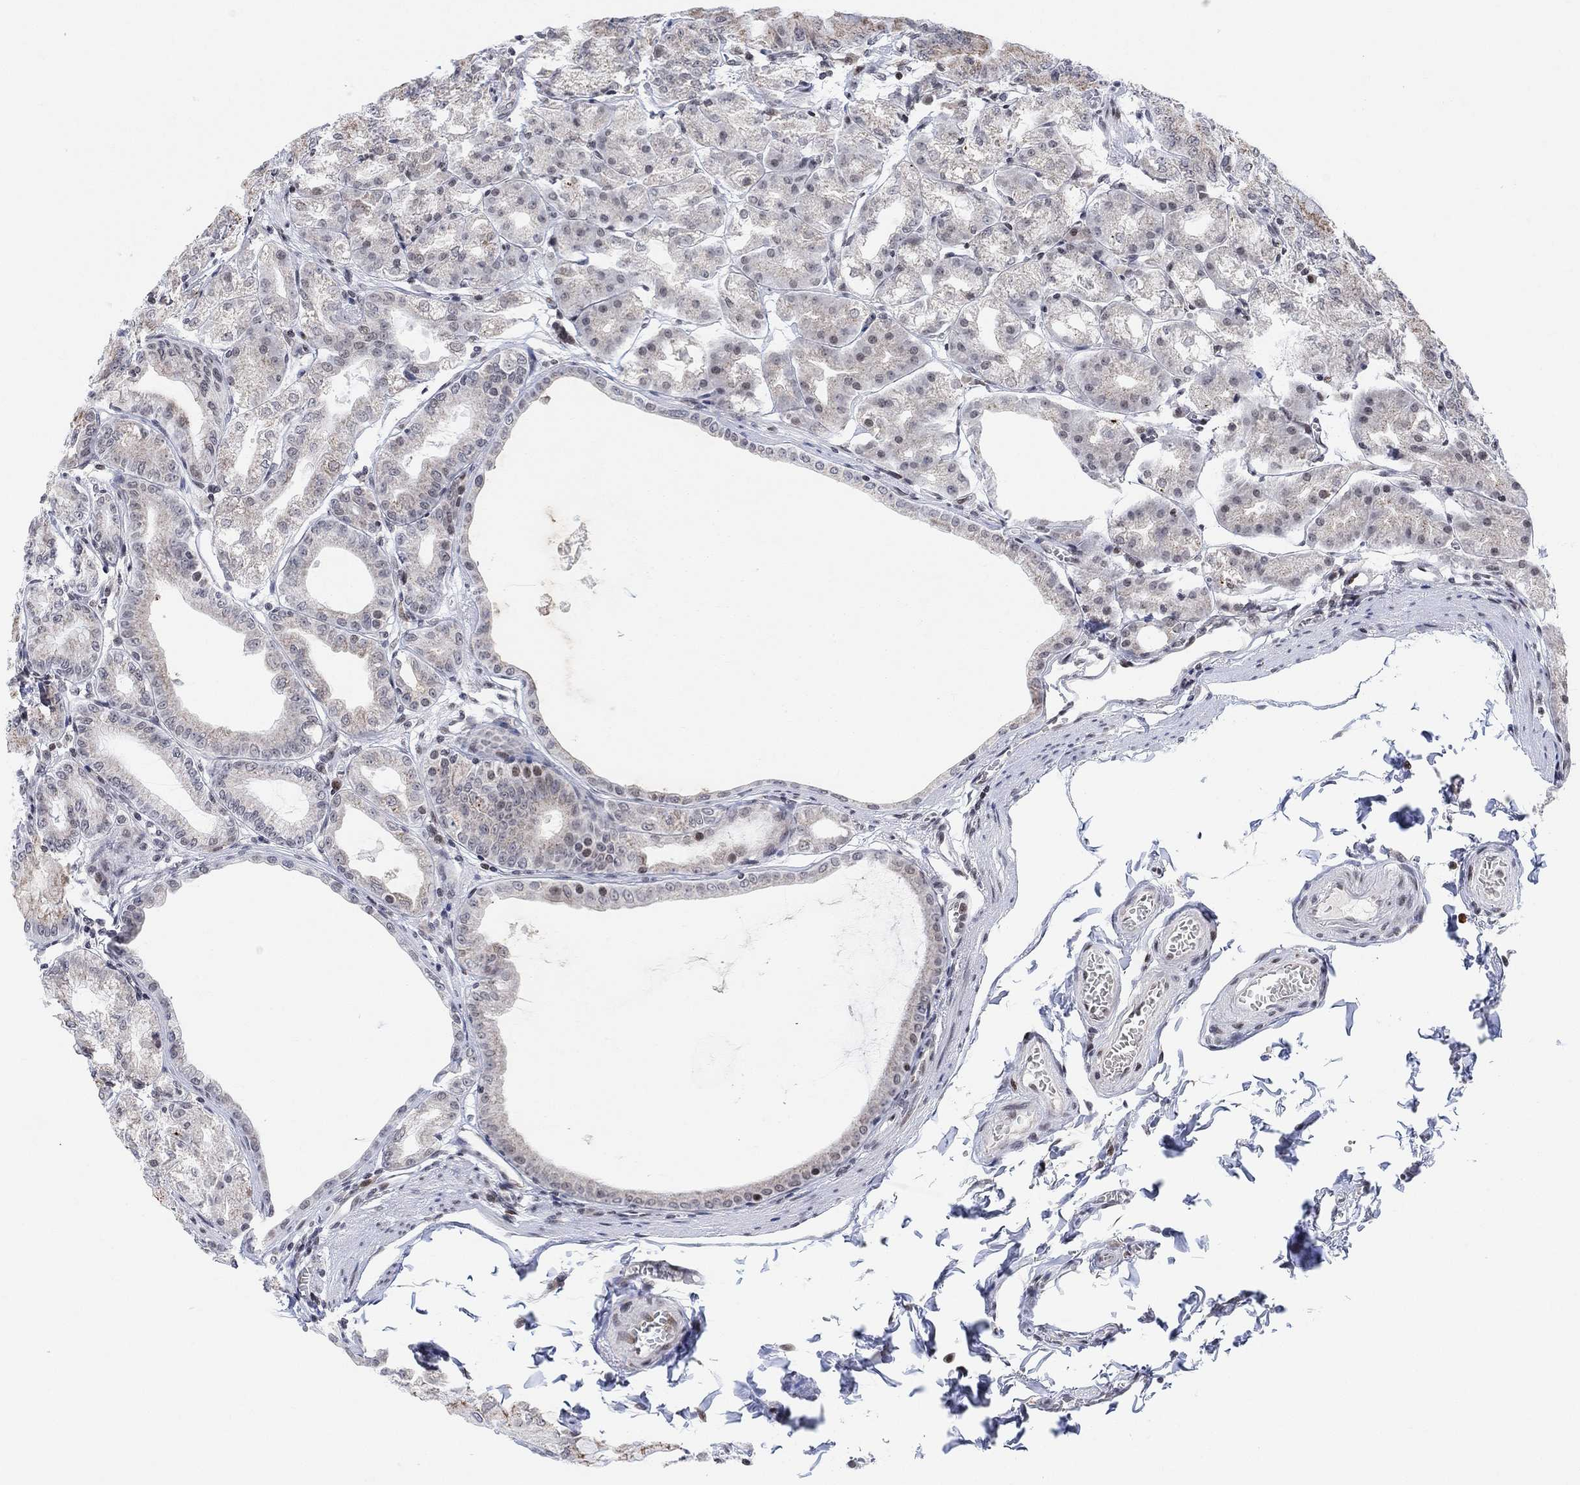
{"staining": {"intensity": "moderate", "quantity": "25%-75%", "location": "cytoplasmic/membranous"}, "tissue": "stomach", "cell_type": "Glandular cells", "image_type": "normal", "snomed": [{"axis": "morphology", "description": "Normal tissue, NOS"}, {"axis": "topography", "description": "Stomach"}], "caption": "Immunohistochemical staining of unremarkable human stomach demonstrates 25%-75% levels of moderate cytoplasmic/membranous protein staining in approximately 25%-75% of glandular cells. (DAB = brown stain, brightfield microscopy at high magnification).", "gene": "ABHD14A", "patient": {"sex": "male", "age": 71}}